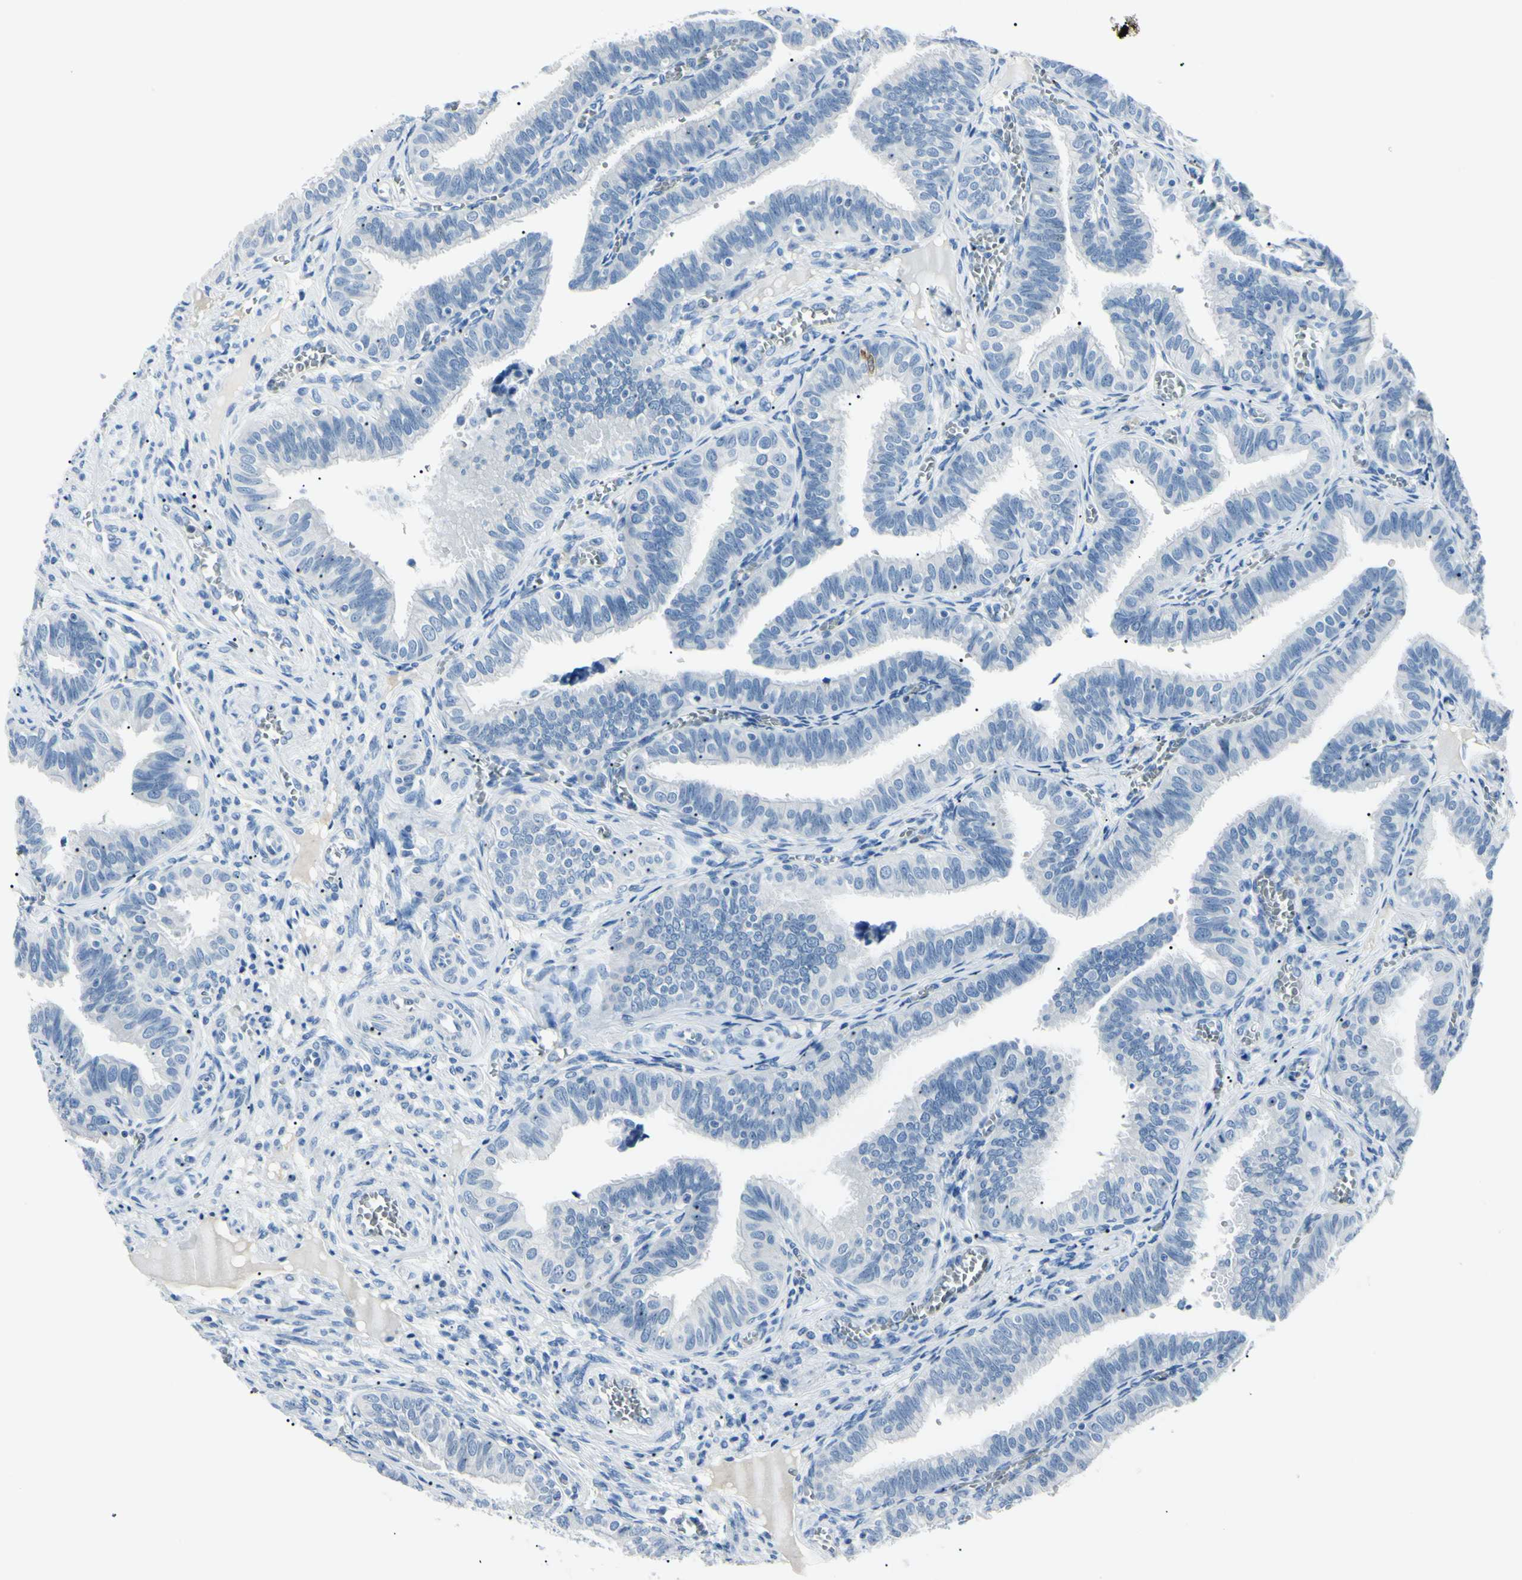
{"staining": {"intensity": "negative", "quantity": "none", "location": "none"}, "tissue": "fallopian tube", "cell_type": "Glandular cells", "image_type": "normal", "snomed": [{"axis": "morphology", "description": "Normal tissue, NOS"}, {"axis": "topography", "description": "Fallopian tube"}], "caption": "High power microscopy histopathology image of an immunohistochemistry photomicrograph of normal fallopian tube, revealing no significant staining in glandular cells. The staining was performed using DAB (3,3'-diaminobenzidine) to visualize the protein expression in brown, while the nuclei were stained in blue with hematoxylin (Magnification: 20x).", "gene": "CA2", "patient": {"sex": "female", "age": 46}}